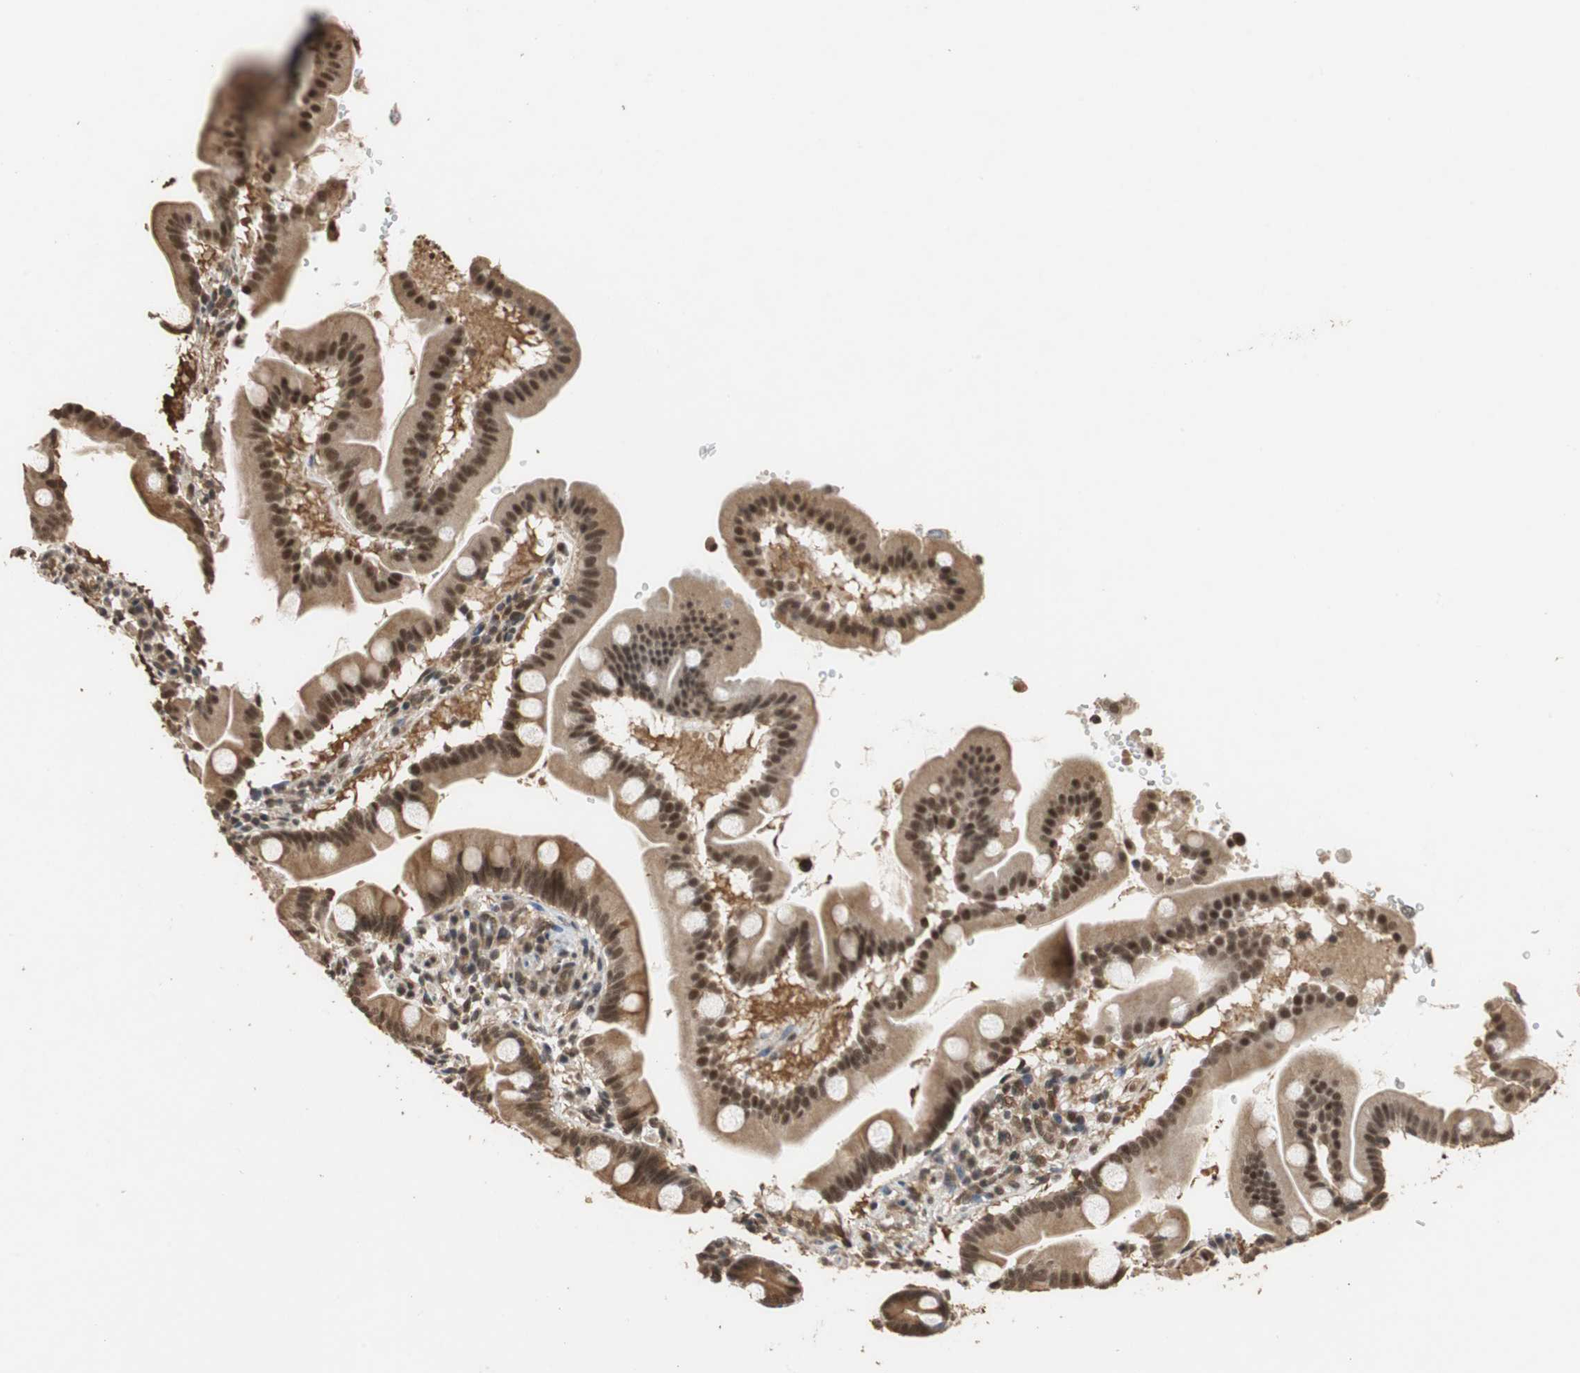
{"staining": {"intensity": "strong", "quantity": ">75%", "location": "cytoplasmic/membranous,nuclear"}, "tissue": "duodenum", "cell_type": "Glandular cells", "image_type": "normal", "snomed": [{"axis": "morphology", "description": "Normal tissue, NOS"}, {"axis": "topography", "description": "Duodenum"}], "caption": "Immunohistochemical staining of unremarkable human duodenum shows strong cytoplasmic/membranous,nuclear protein positivity in approximately >75% of glandular cells. Immunohistochemistry (ihc) stains the protein of interest in brown and the nuclei are stained blue.", "gene": "CDC5L", "patient": {"sex": "male", "age": 50}}